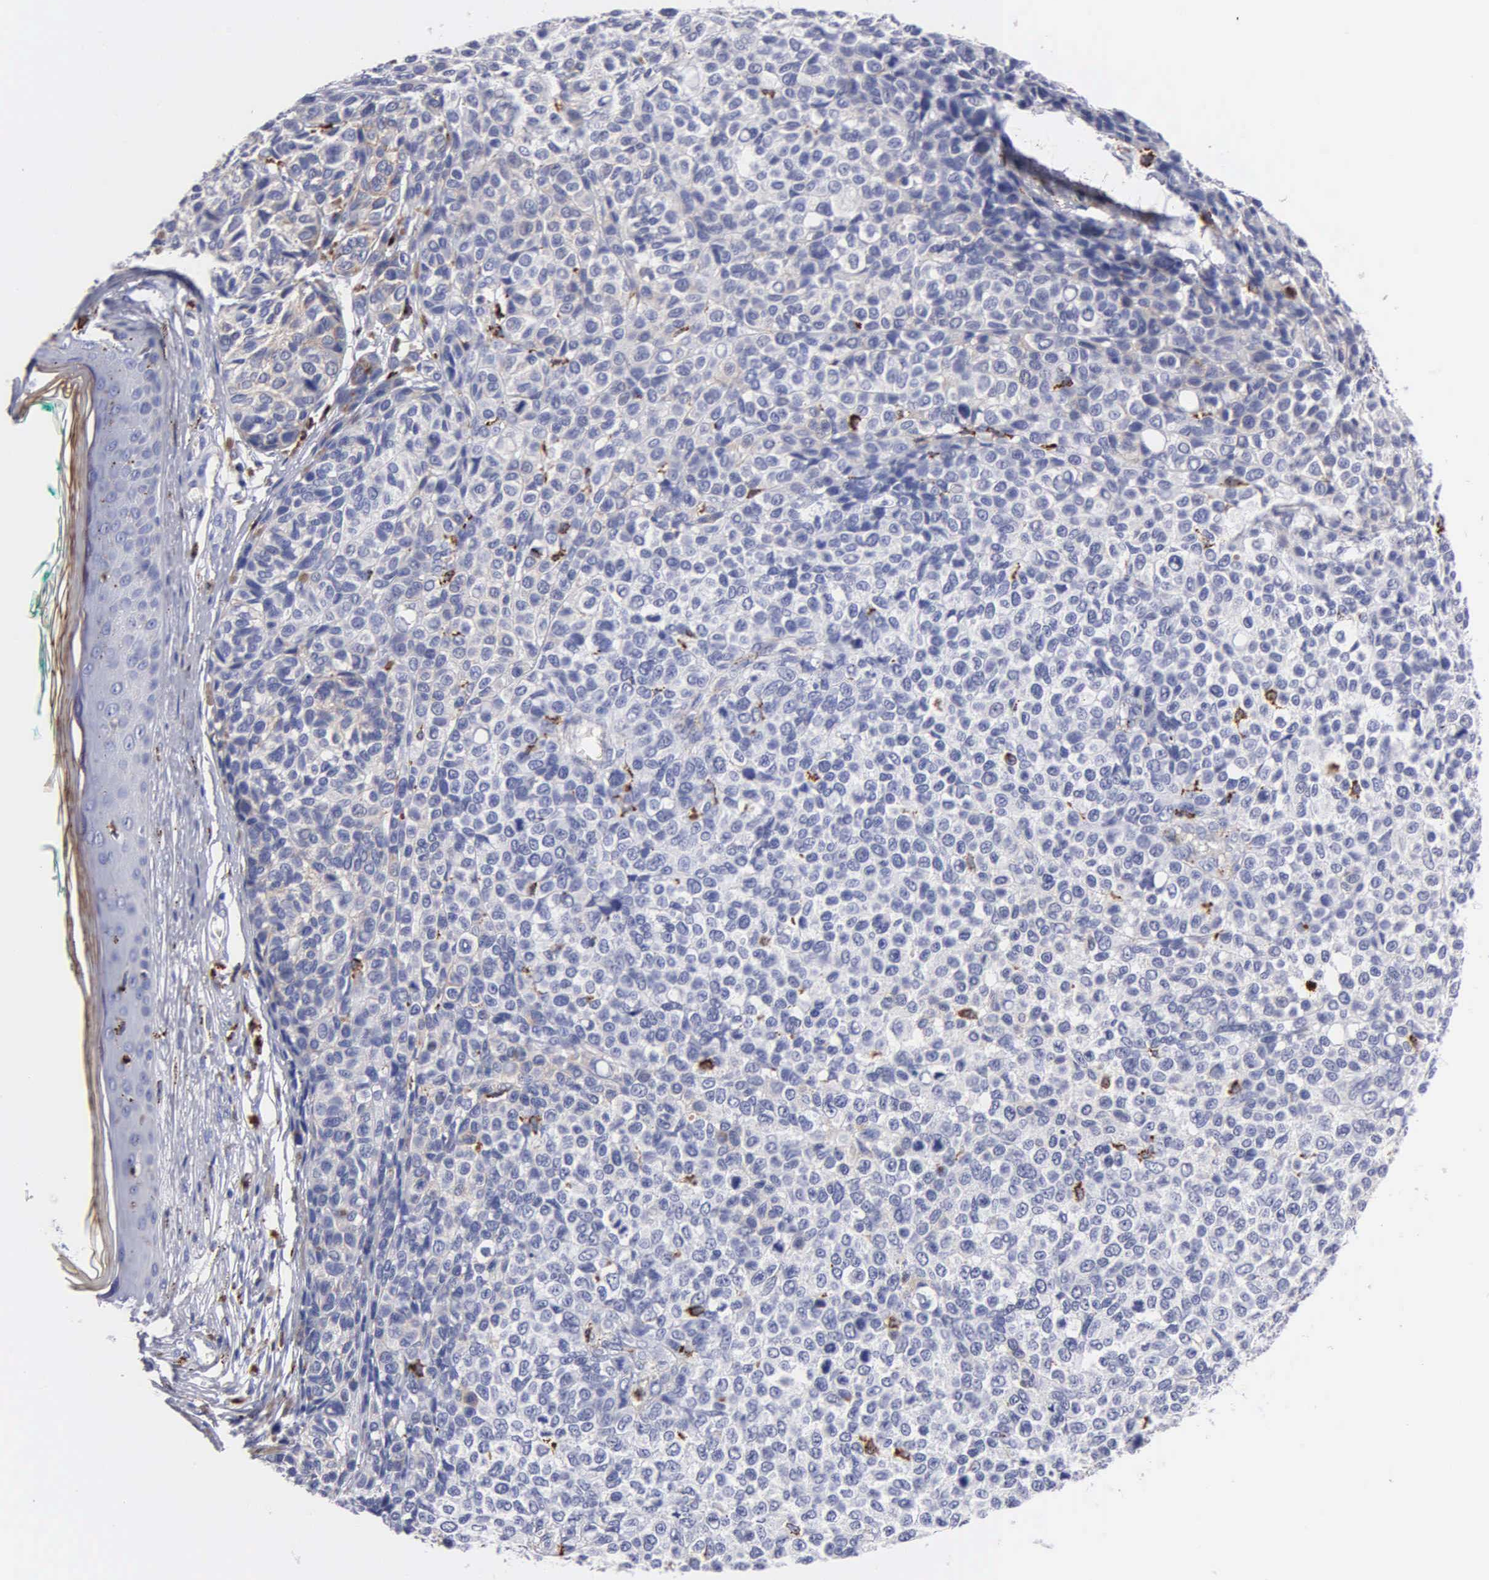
{"staining": {"intensity": "weak", "quantity": "<25%", "location": "cytoplasmic/membranous"}, "tissue": "melanoma", "cell_type": "Tumor cells", "image_type": "cancer", "snomed": [{"axis": "morphology", "description": "Malignant melanoma, NOS"}, {"axis": "topography", "description": "Skin"}], "caption": "Histopathology image shows no protein staining in tumor cells of malignant melanoma tissue.", "gene": "CTSH", "patient": {"sex": "female", "age": 85}}